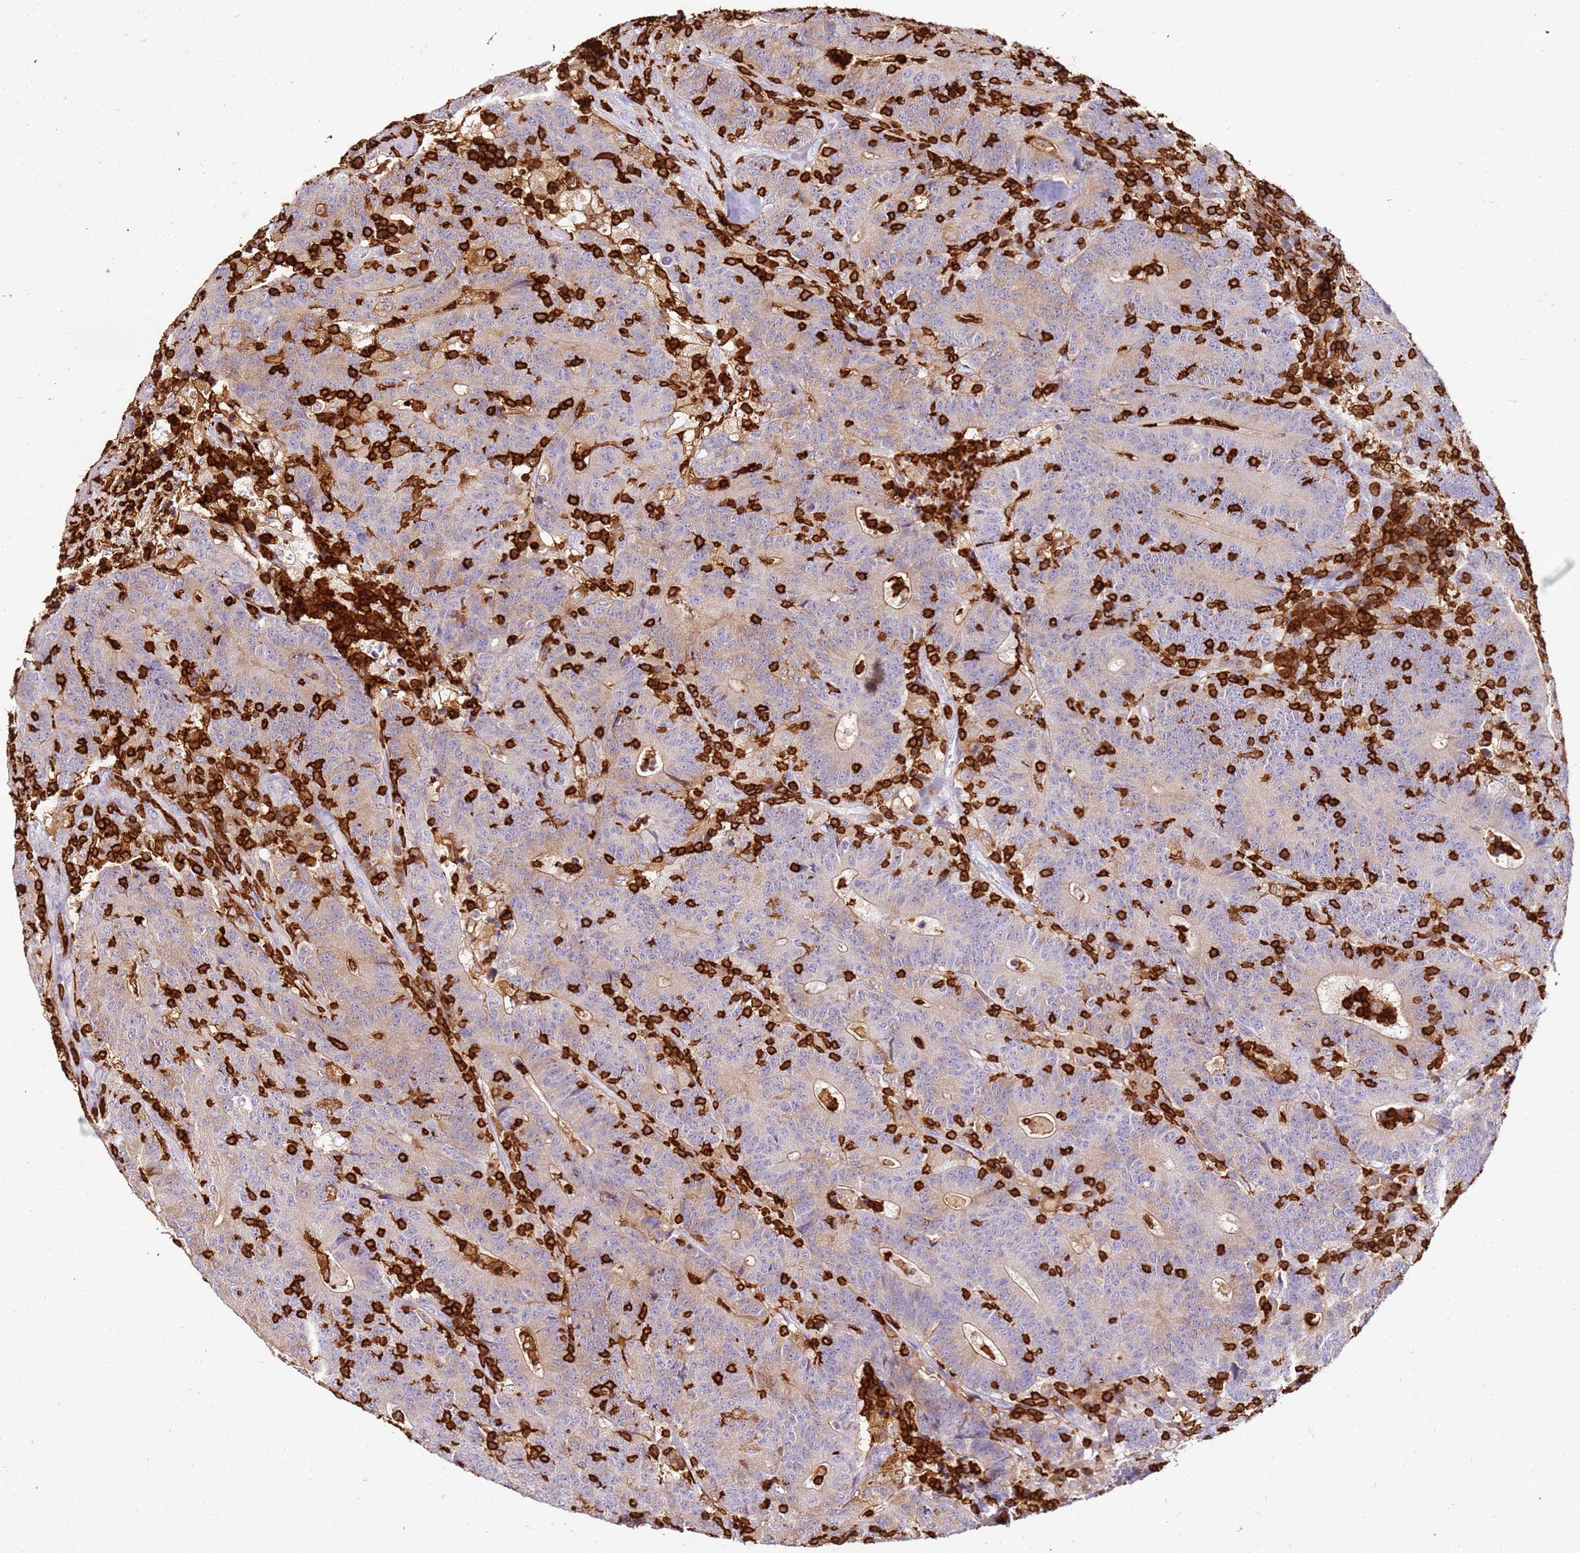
{"staining": {"intensity": "weak", "quantity": "<25%", "location": "cytoplasmic/membranous"}, "tissue": "colorectal cancer", "cell_type": "Tumor cells", "image_type": "cancer", "snomed": [{"axis": "morphology", "description": "Adenocarcinoma, NOS"}, {"axis": "topography", "description": "Colon"}], "caption": "This is an immunohistochemistry histopathology image of colorectal cancer. There is no expression in tumor cells.", "gene": "CORO1A", "patient": {"sex": "female", "age": 75}}